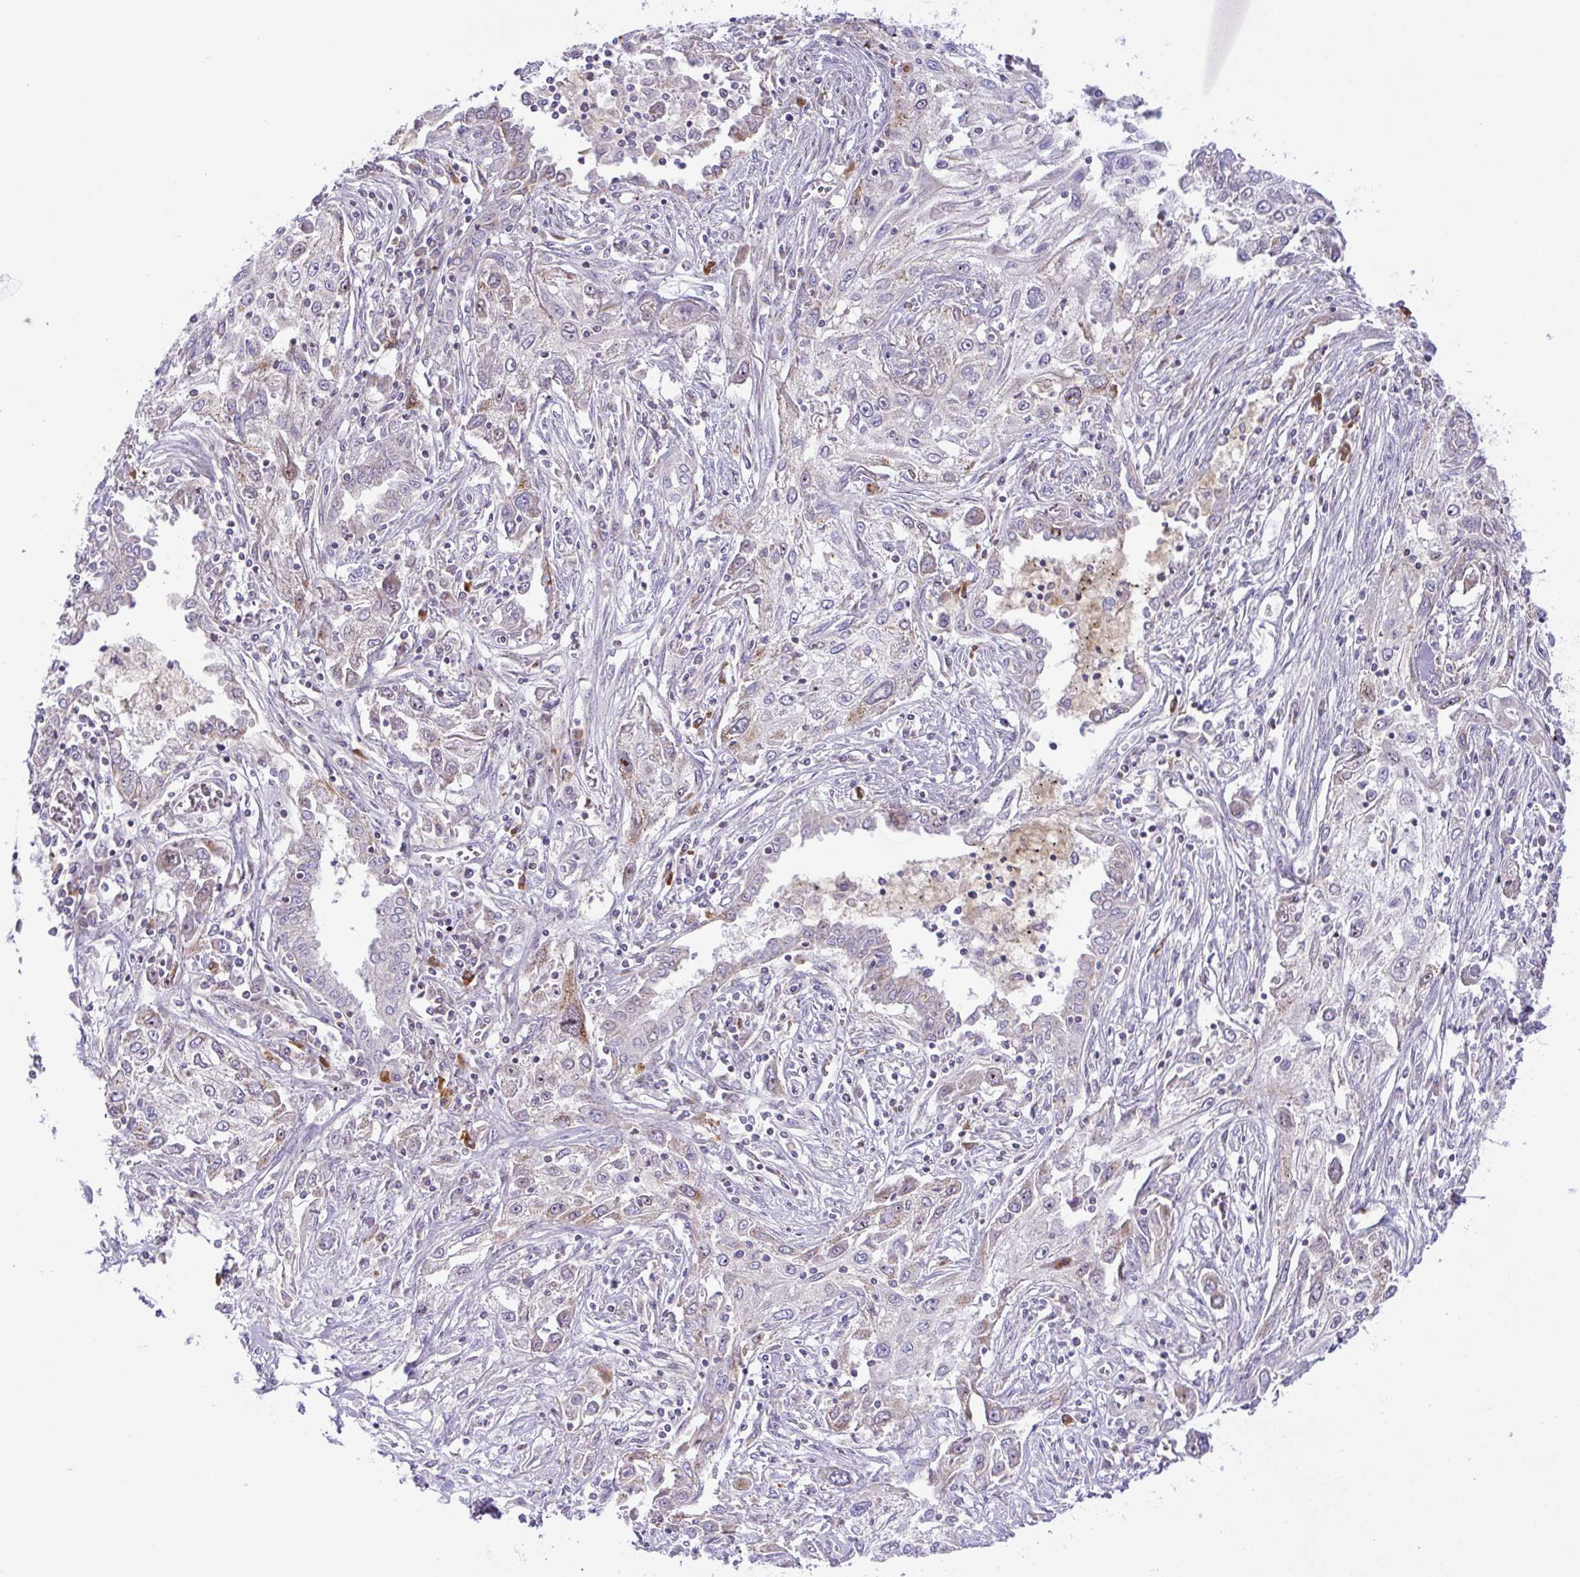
{"staining": {"intensity": "weak", "quantity": "25%-75%", "location": "cytoplasmic/membranous"}, "tissue": "lung cancer", "cell_type": "Tumor cells", "image_type": "cancer", "snomed": [{"axis": "morphology", "description": "Squamous cell carcinoma, NOS"}, {"axis": "topography", "description": "Lung"}], "caption": "This photomicrograph demonstrates immunohistochemistry (IHC) staining of human lung cancer, with low weak cytoplasmic/membranous positivity in about 25%-75% of tumor cells.", "gene": "CHDH", "patient": {"sex": "female", "age": 69}}